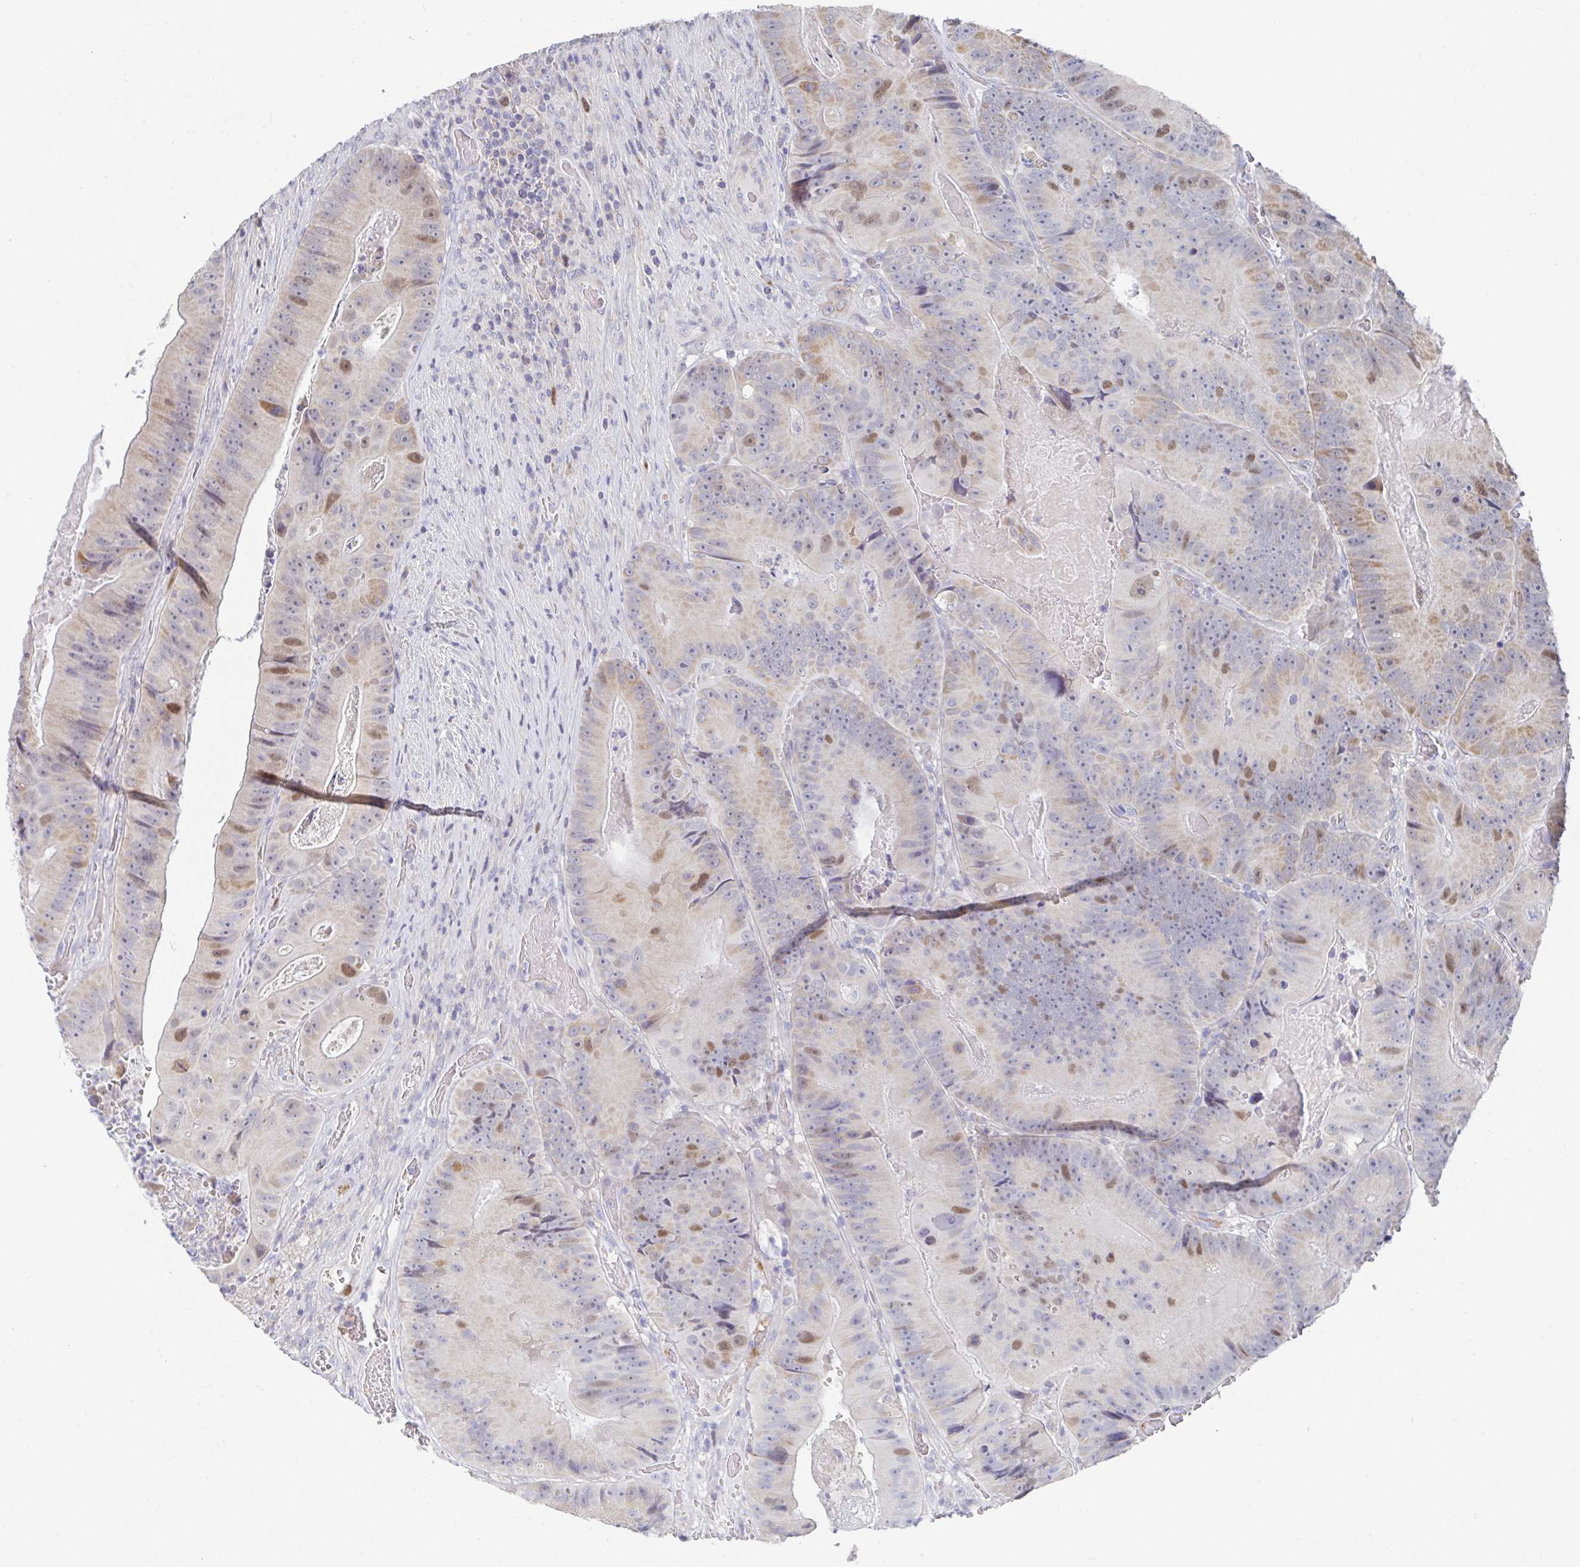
{"staining": {"intensity": "moderate", "quantity": "<25%", "location": "nuclear"}, "tissue": "colorectal cancer", "cell_type": "Tumor cells", "image_type": "cancer", "snomed": [{"axis": "morphology", "description": "Adenocarcinoma, NOS"}, {"axis": "topography", "description": "Colon"}], "caption": "Immunohistochemistry micrograph of neoplastic tissue: human colorectal cancer stained using immunohistochemistry demonstrates low levels of moderate protein expression localized specifically in the nuclear of tumor cells, appearing as a nuclear brown color.", "gene": "ATP5F1C", "patient": {"sex": "female", "age": 86}}